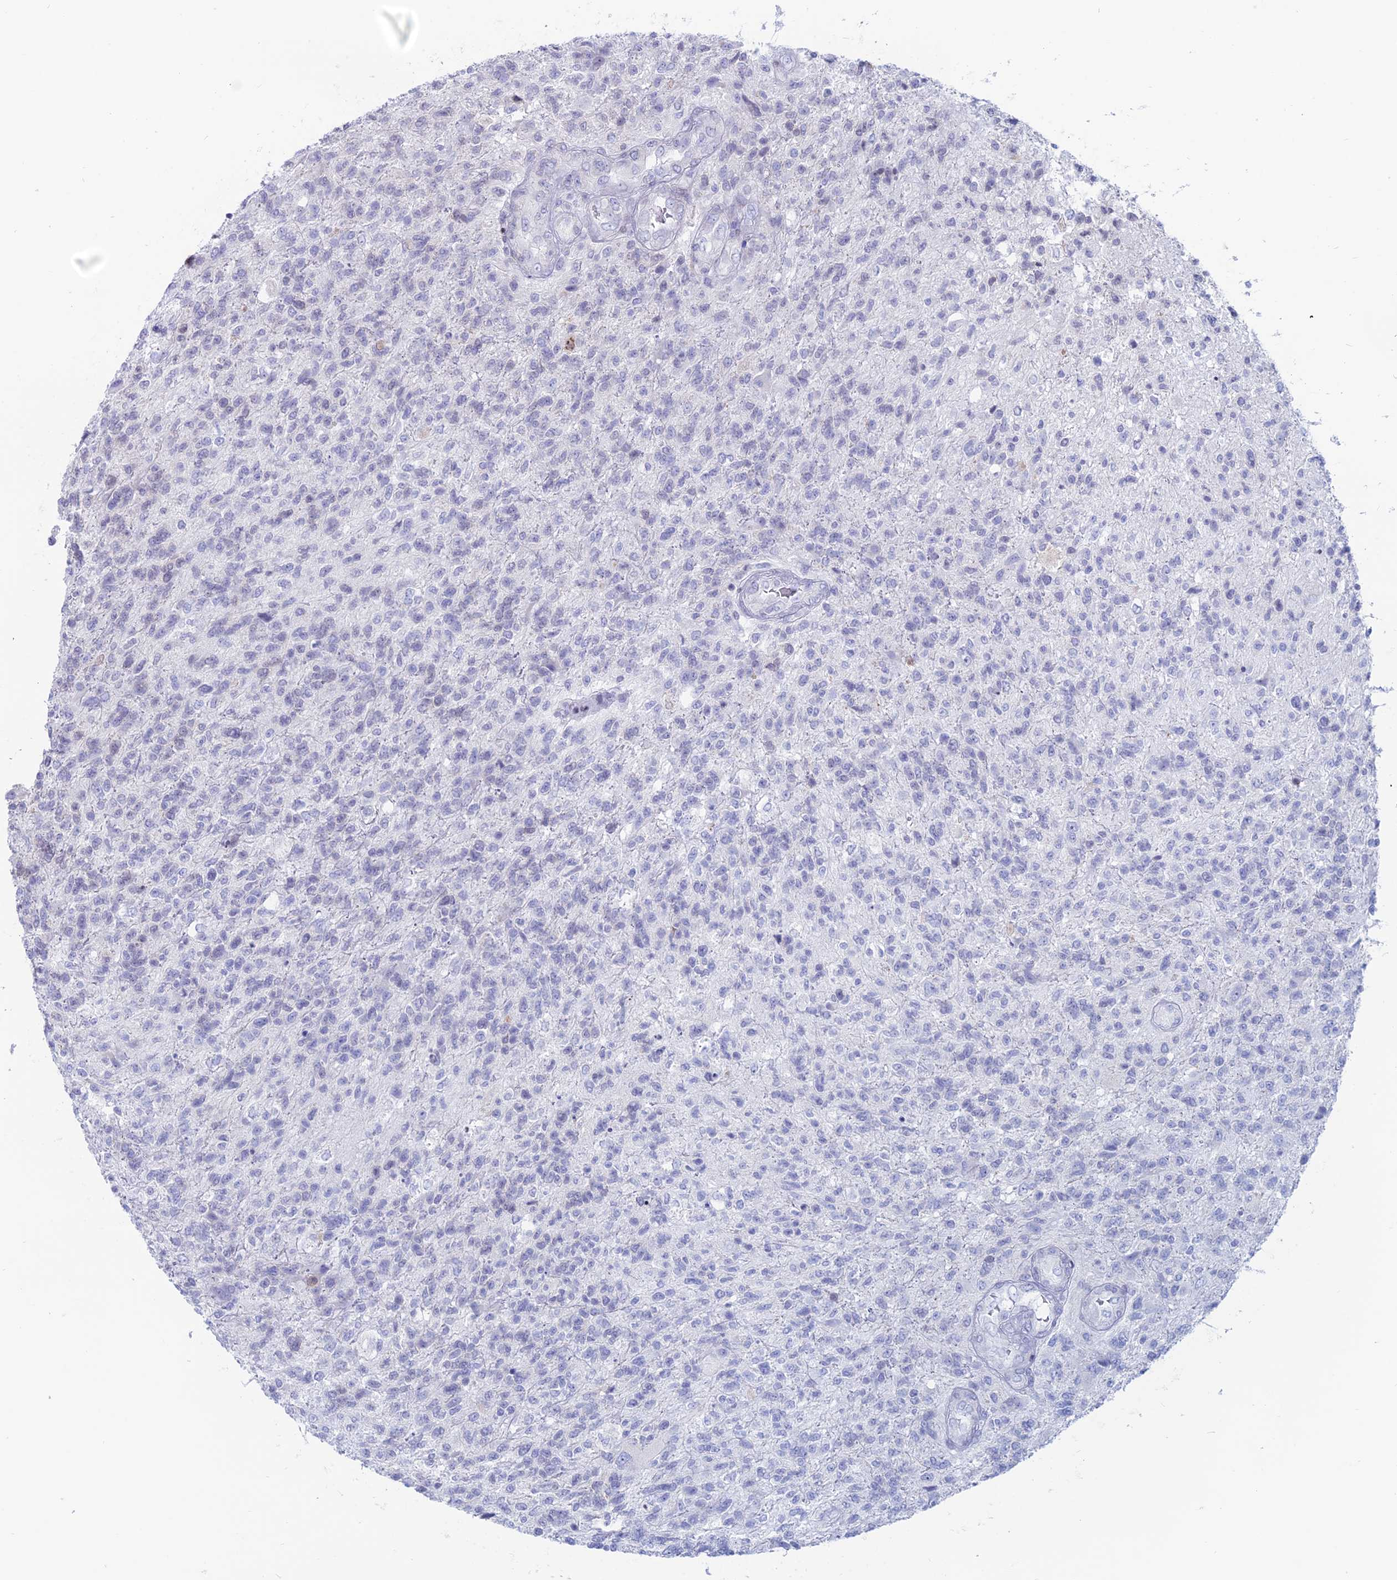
{"staining": {"intensity": "negative", "quantity": "none", "location": "none"}, "tissue": "glioma", "cell_type": "Tumor cells", "image_type": "cancer", "snomed": [{"axis": "morphology", "description": "Glioma, malignant, High grade"}, {"axis": "topography", "description": "Brain"}], "caption": "Malignant high-grade glioma stained for a protein using IHC displays no staining tumor cells.", "gene": "CERS6", "patient": {"sex": "male", "age": 56}}